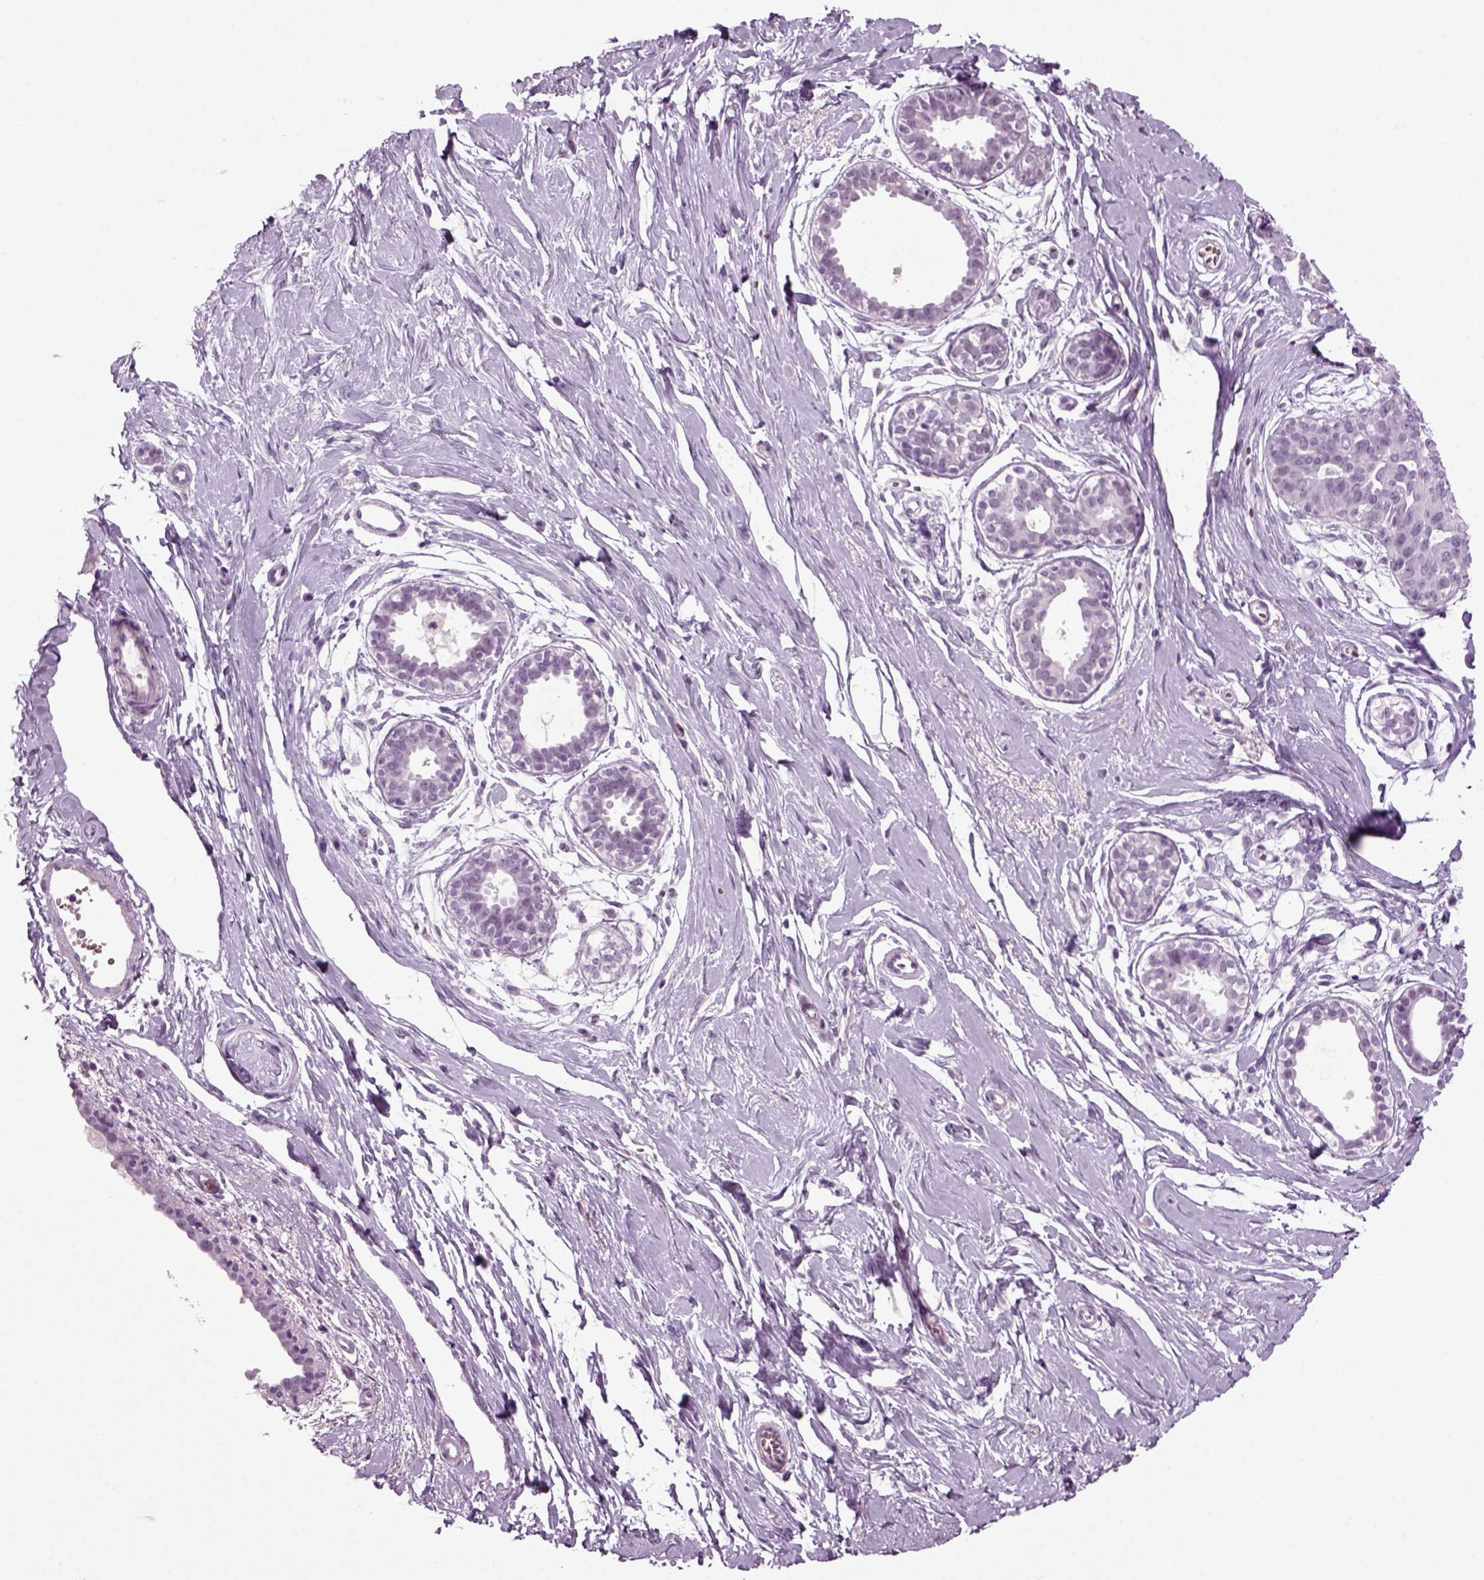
{"staining": {"intensity": "negative", "quantity": "none", "location": "none"}, "tissue": "breast", "cell_type": "Adipocytes", "image_type": "normal", "snomed": [{"axis": "morphology", "description": "Normal tissue, NOS"}, {"axis": "topography", "description": "Breast"}], "caption": "Immunohistochemical staining of normal breast displays no significant expression in adipocytes.", "gene": "ZC2HC1C", "patient": {"sex": "female", "age": 49}}